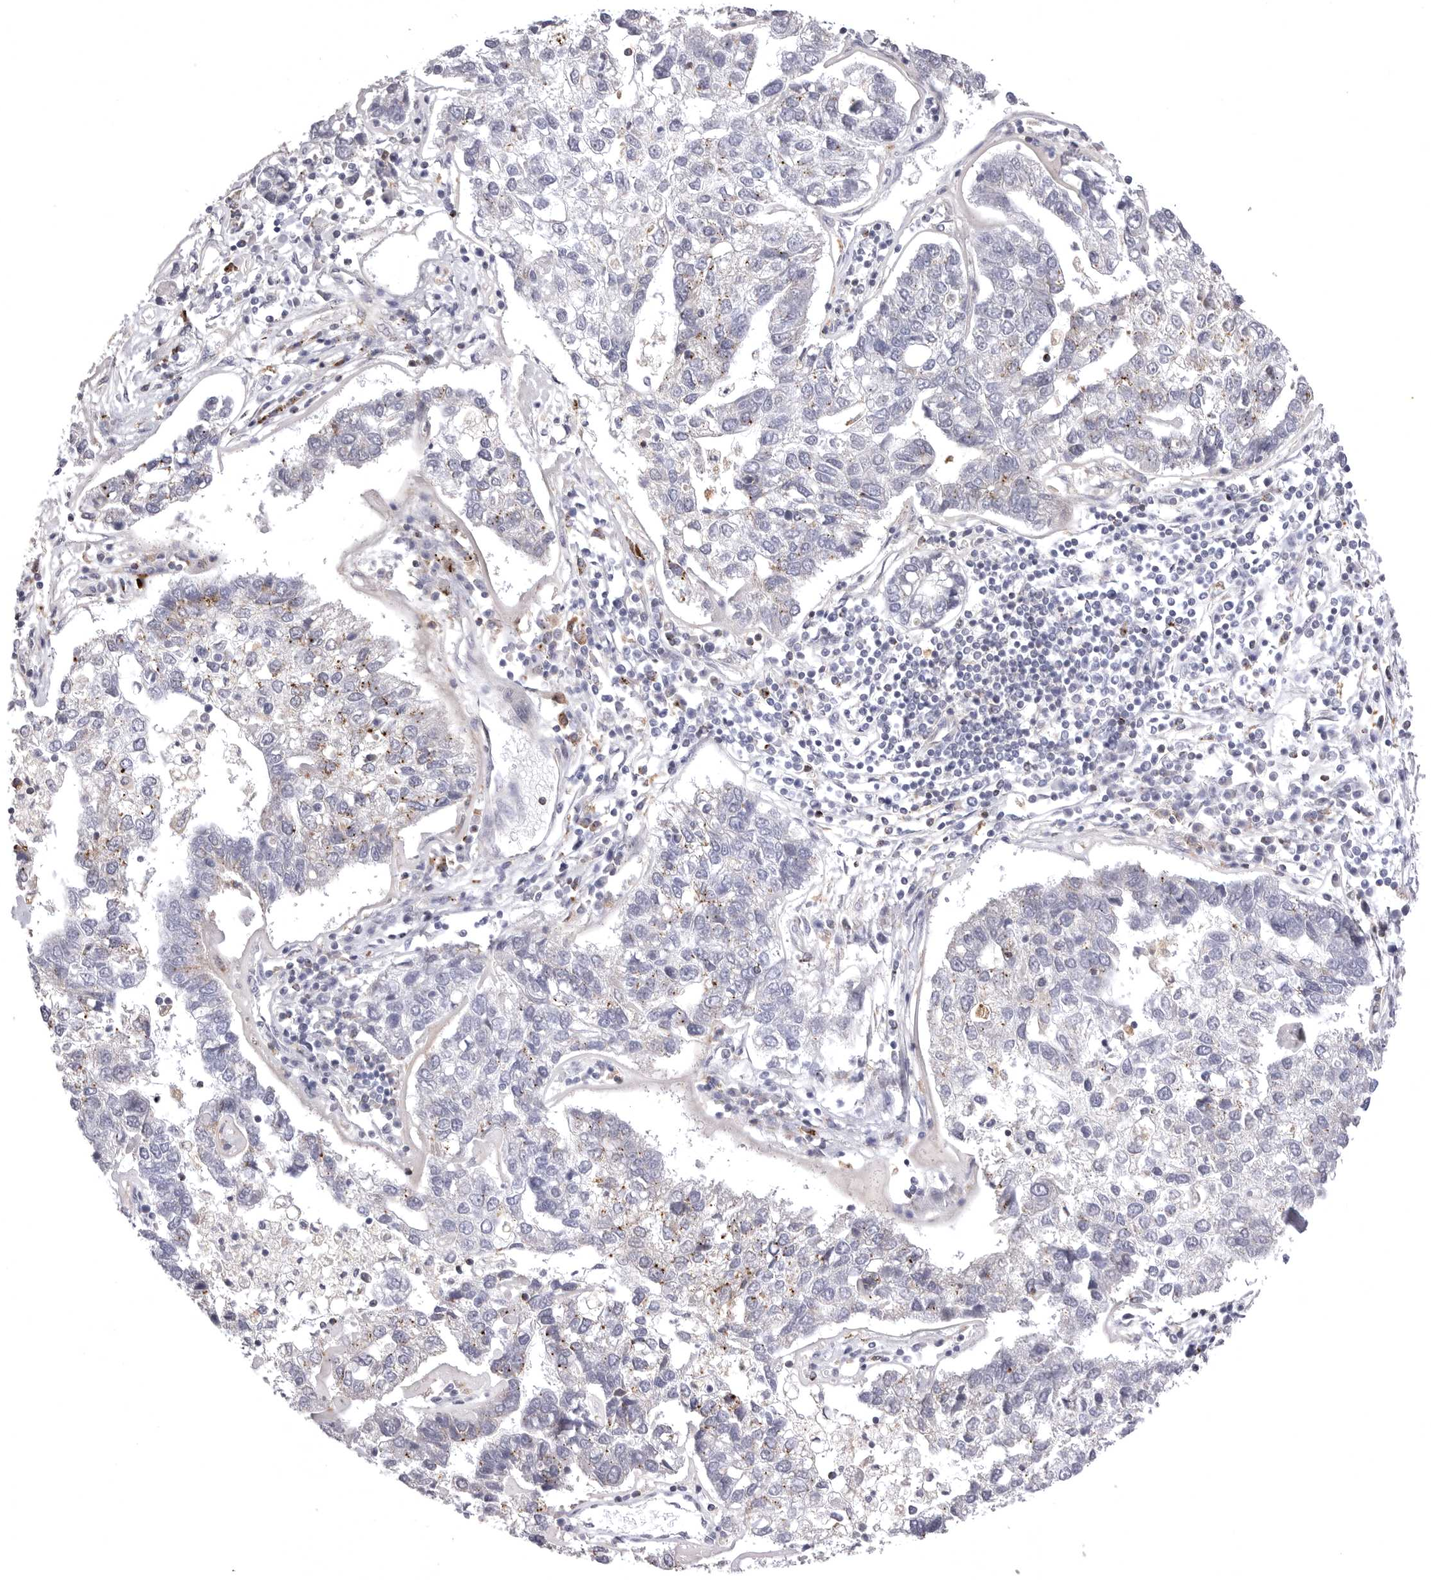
{"staining": {"intensity": "negative", "quantity": "none", "location": "none"}, "tissue": "pancreatic cancer", "cell_type": "Tumor cells", "image_type": "cancer", "snomed": [{"axis": "morphology", "description": "Adenocarcinoma, NOS"}, {"axis": "topography", "description": "Pancreas"}], "caption": "A high-resolution photomicrograph shows immunohistochemistry (IHC) staining of pancreatic adenocarcinoma, which shows no significant positivity in tumor cells.", "gene": "PSPN", "patient": {"sex": "female", "age": 61}}